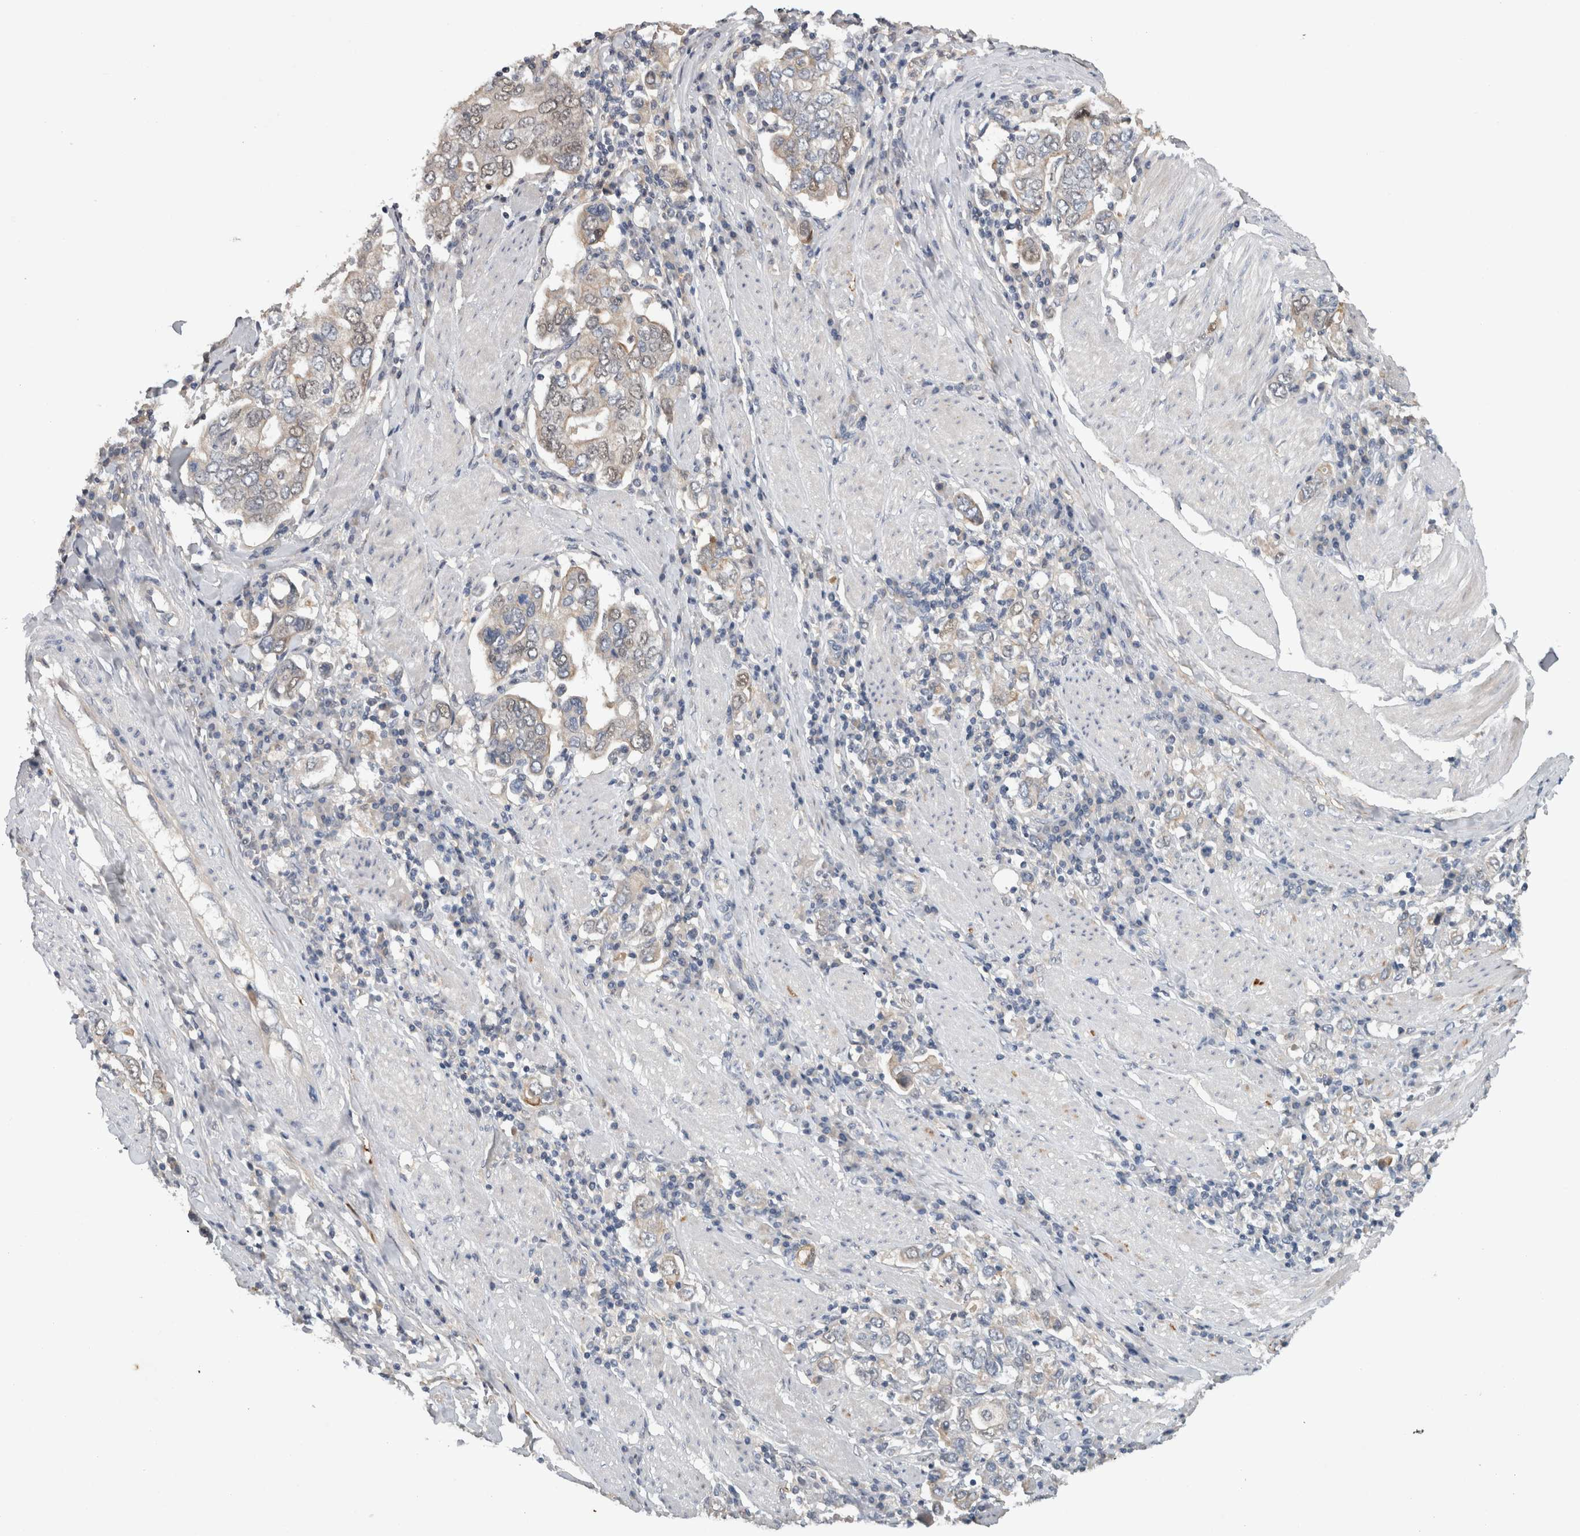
{"staining": {"intensity": "moderate", "quantity": "<25%", "location": "cytoplasmic/membranous"}, "tissue": "stomach cancer", "cell_type": "Tumor cells", "image_type": "cancer", "snomed": [{"axis": "morphology", "description": "Adenocarcinoma, NOS"}, {"axis": "topography", "description": "Stomach, upper"}], "caption": "Human stomach cancer stained with a brown dye displays moderate cytoplasmic/membranous positive staining in about <25% of tumor cells.", "gene": "HEXD", "patient": {"sex": "male", "age": 62}}